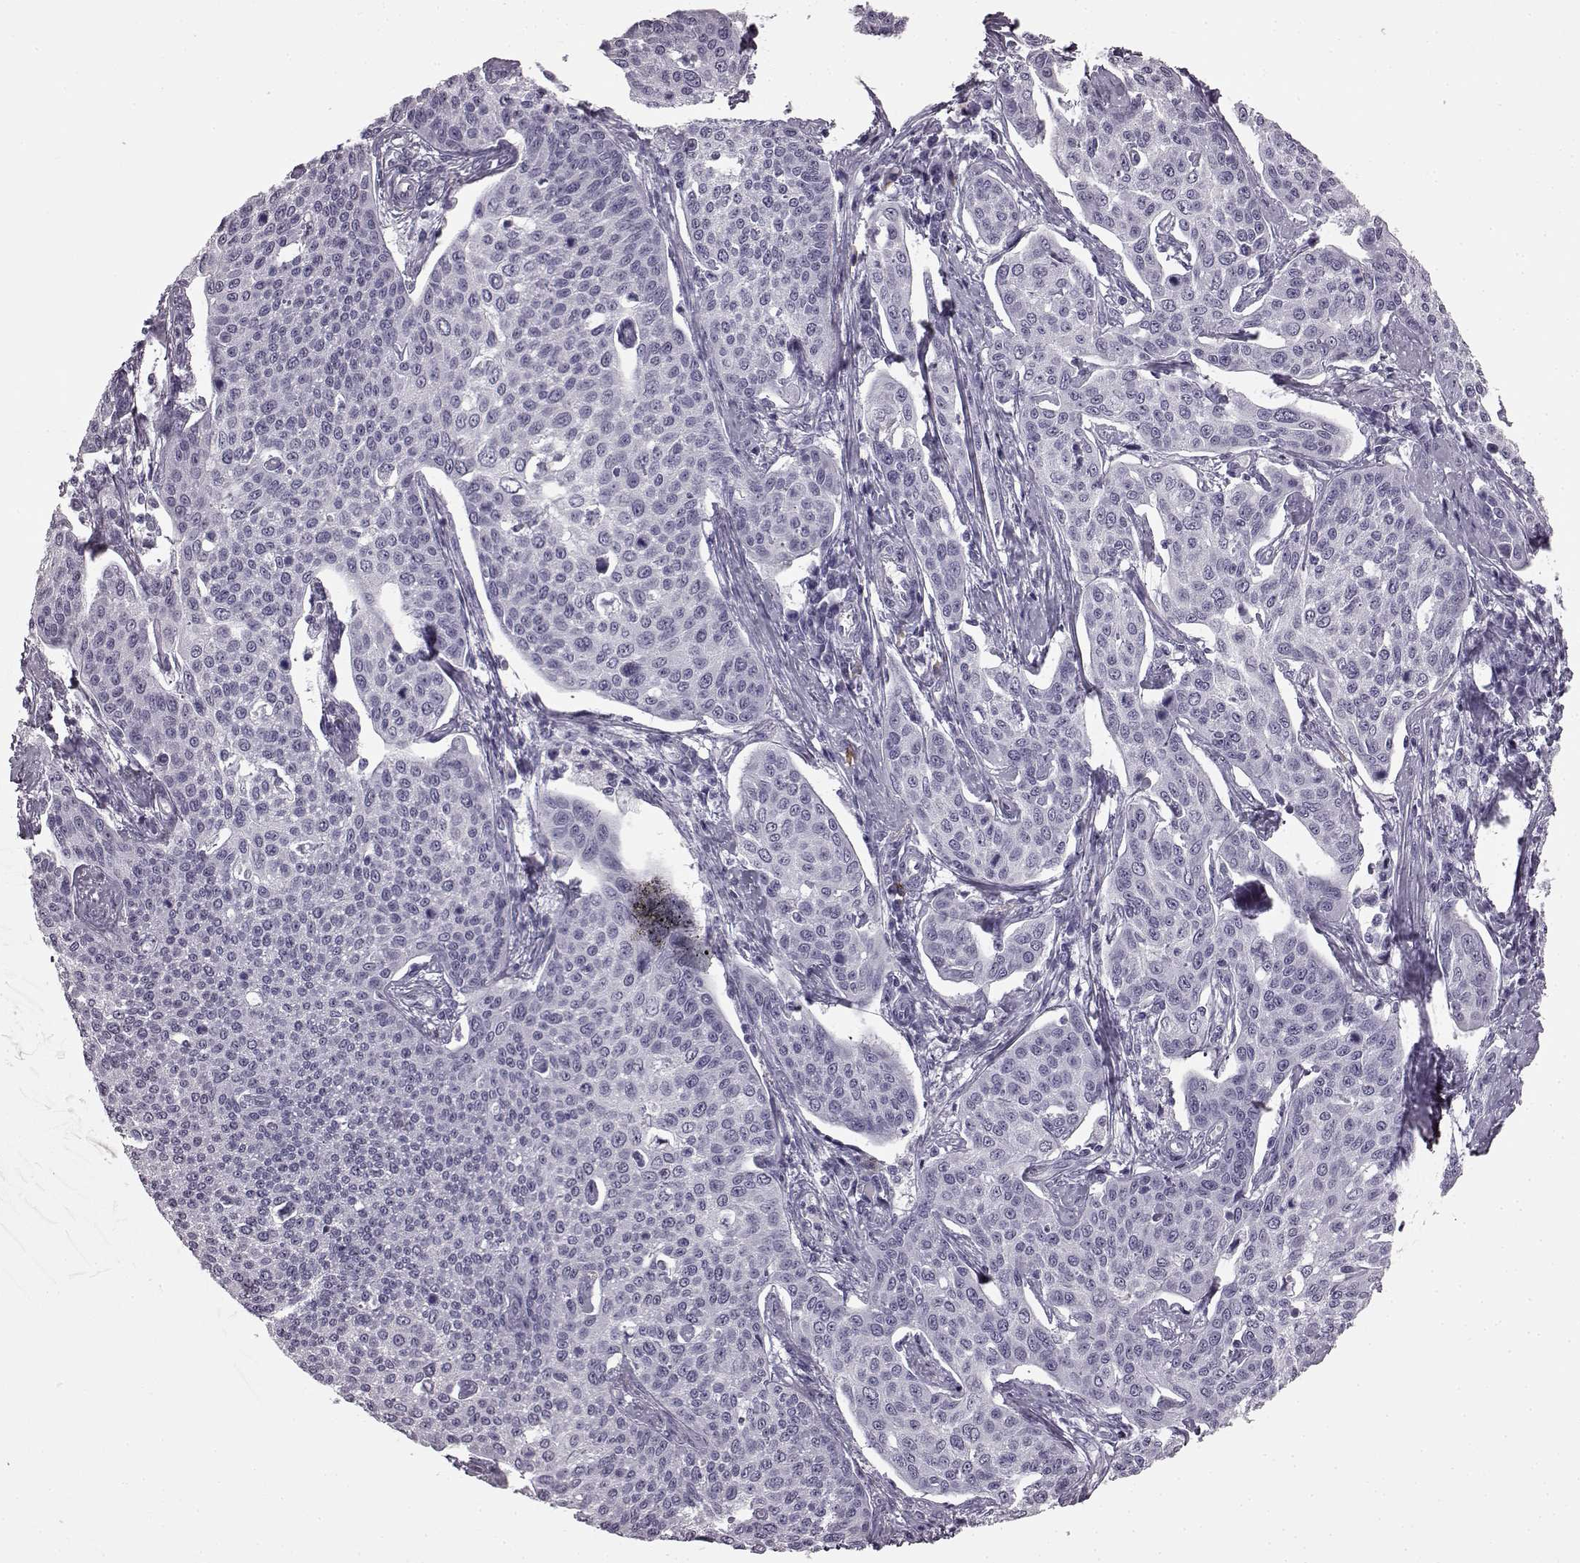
{"staining": {"intensity": "negative", "quantity": "none", "location": "none"}, "tissue": "cervical cancer", "cell_type": "Tumor cells", "image_type": "cancer", "snomed": [{"axis": "morphology", "description": "Squamous cell carcinoma, NOS"}, {"axis": "topography", "description": "Cervix"}], "caption": "This is an IHC micrograph of human squamous cell carcinoma (cervical). There is no expression in tumor cells.", "gene": "PRPH2", "patient": {"sex": "female", "age": 34}}